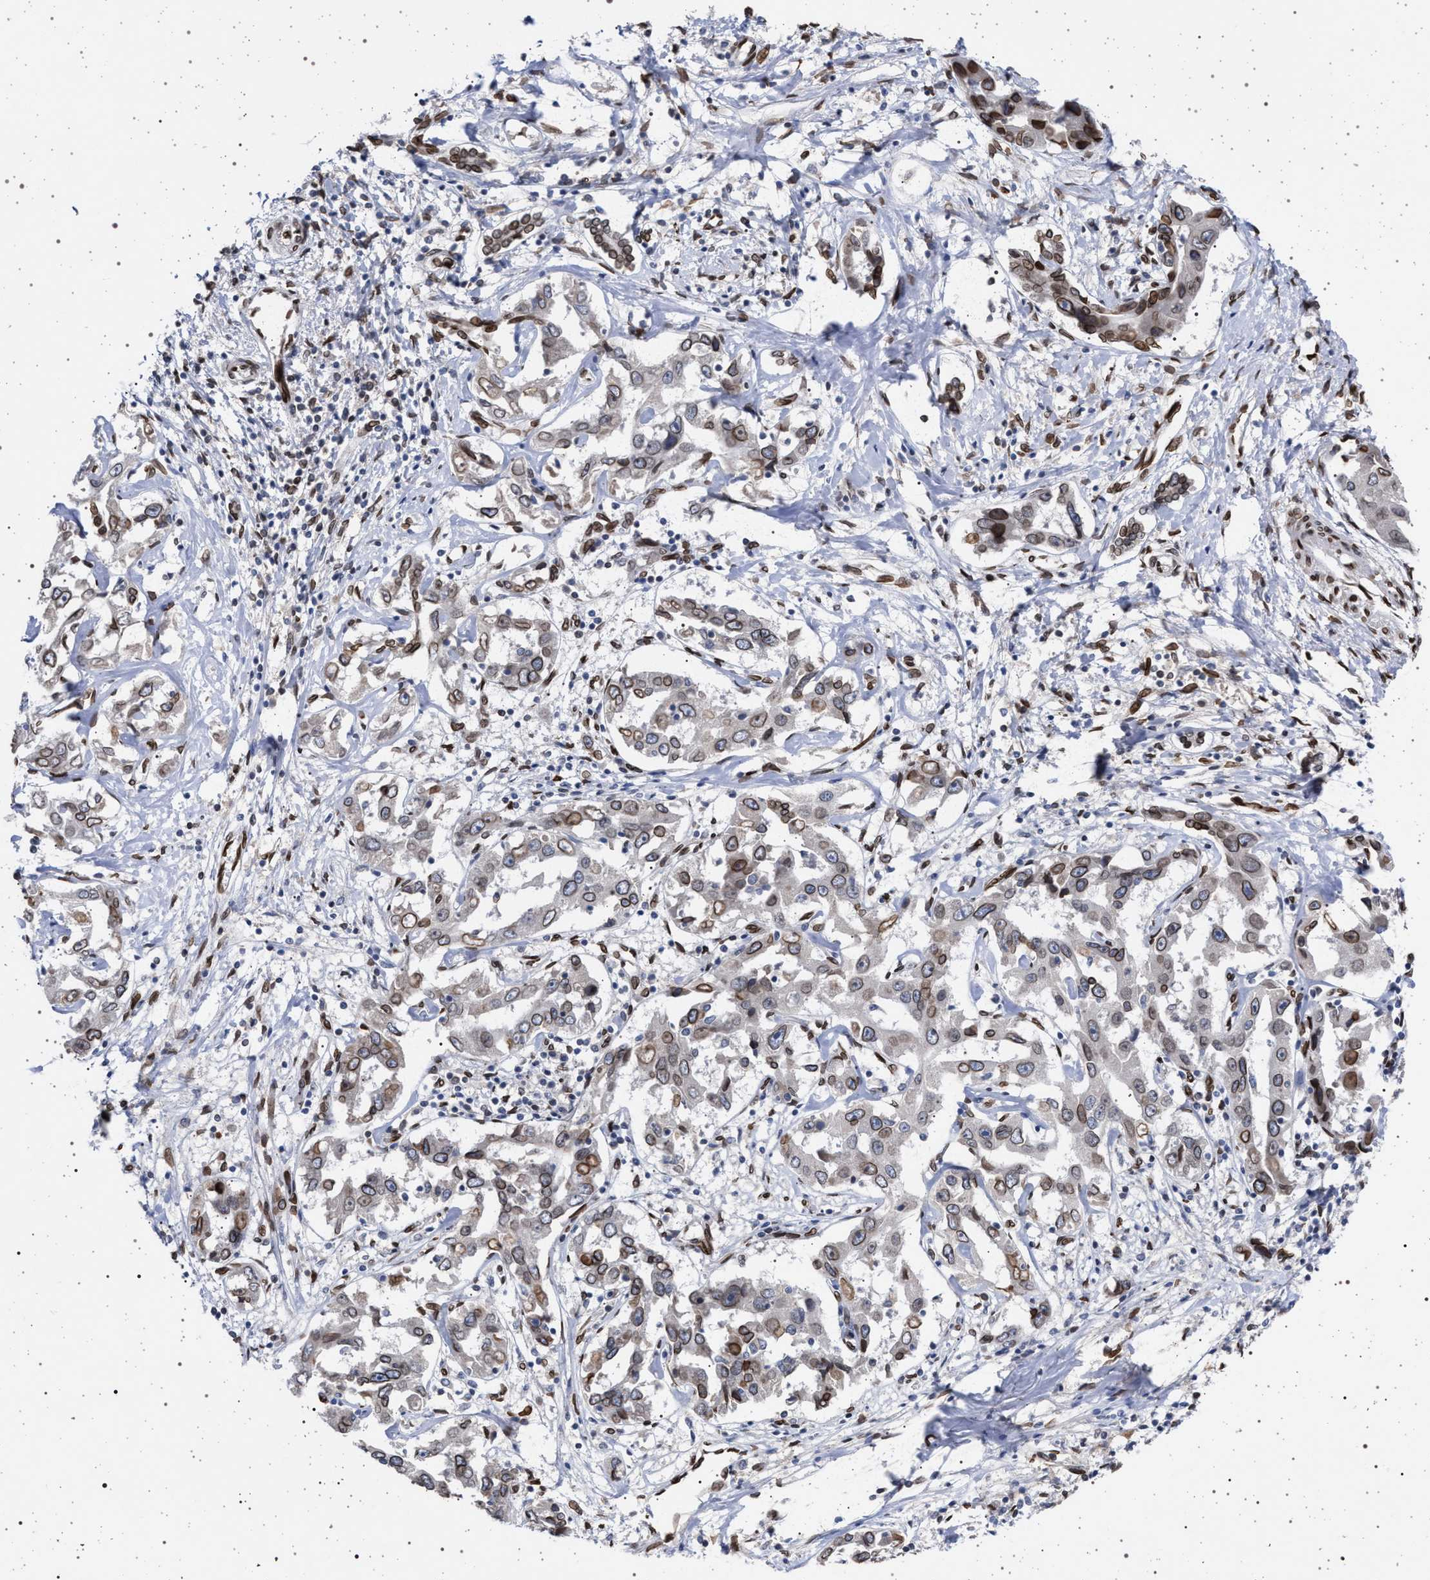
{"staining": {"intensity": "moderate", "quantity": ">75%", "location": "cytoplasmic/membranous,nuclear"}, "tissue": "liver cancer", "cell_type": "Tumor cells", "image_type": "cancer", "snomed": [{"axis": "morphology", "description": "Cholangiocarcinoma"}, {"axis": "topography", "description": "Liver"}], "caption": "Protein expression analysis of human cholangiocarcinoma (liver) reveals moderate cytoplasmic/membranous and nuclear positivity in approximately >75% of tumor cells. (DAB = brown stain, brightfield microscopy at high magnification).", "gene": "ING2", "patient": {"sex": "male", "age": 59}}